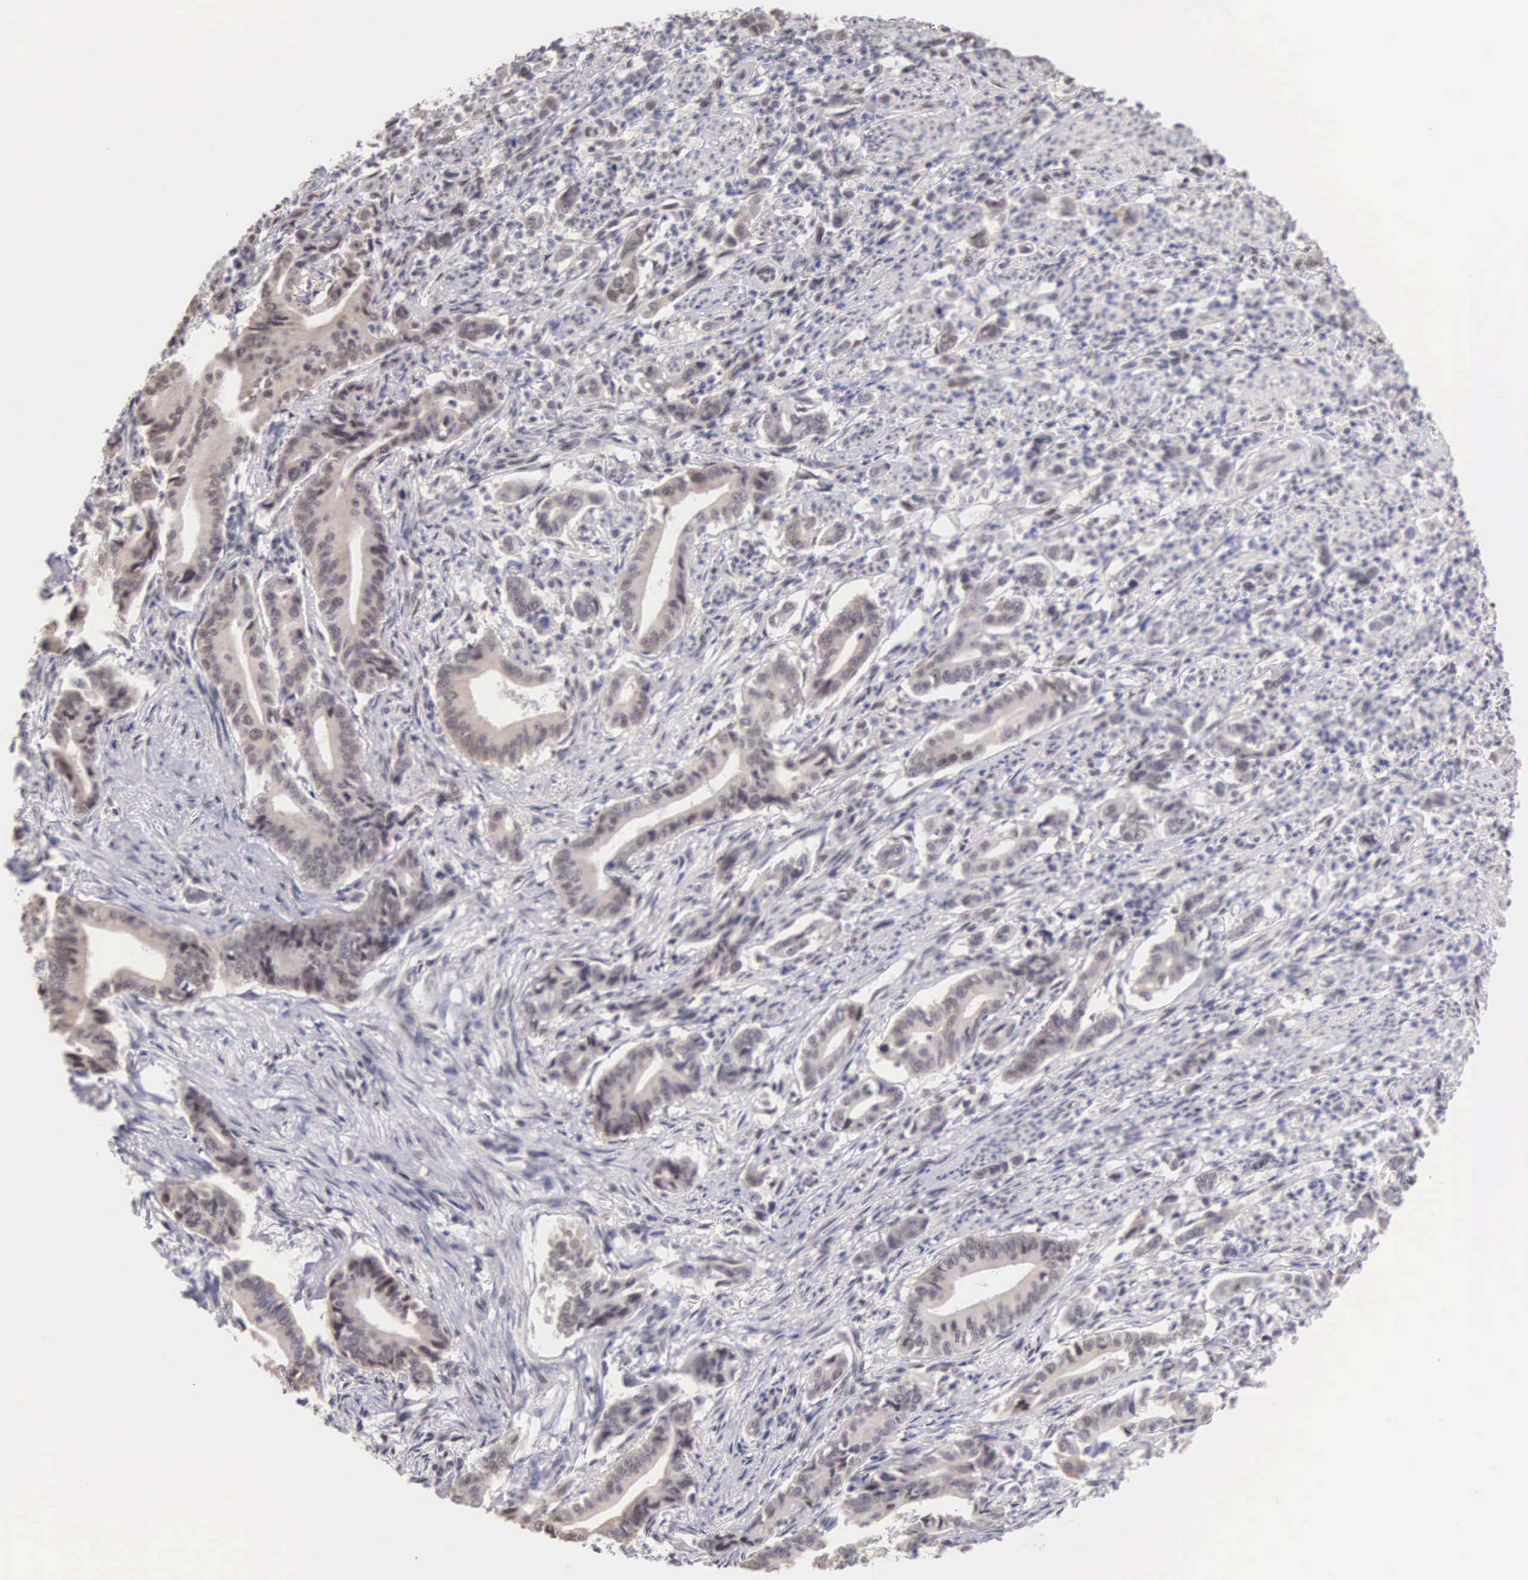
{"staining": {"intensity": "weak", "quantity": "<25%", "location": "cytoplasmic/membranous"}, "tissue": "stomach cancer", "cell_type": "Tumor cells", "image_type": "cancer", "snomed": [{"axis": "morphology", "description": "Adenocarcinoma, NOS"}, {"axis": "topography", "description": "Stomach"}], "caption": "This is an immunohistochemistry (IHC) histopathology image of stomach adenocarcinoma. There is no staining in tumor cells.", "gene": "HMGXB4", "patient": {"sex": "female", "age": 76}}